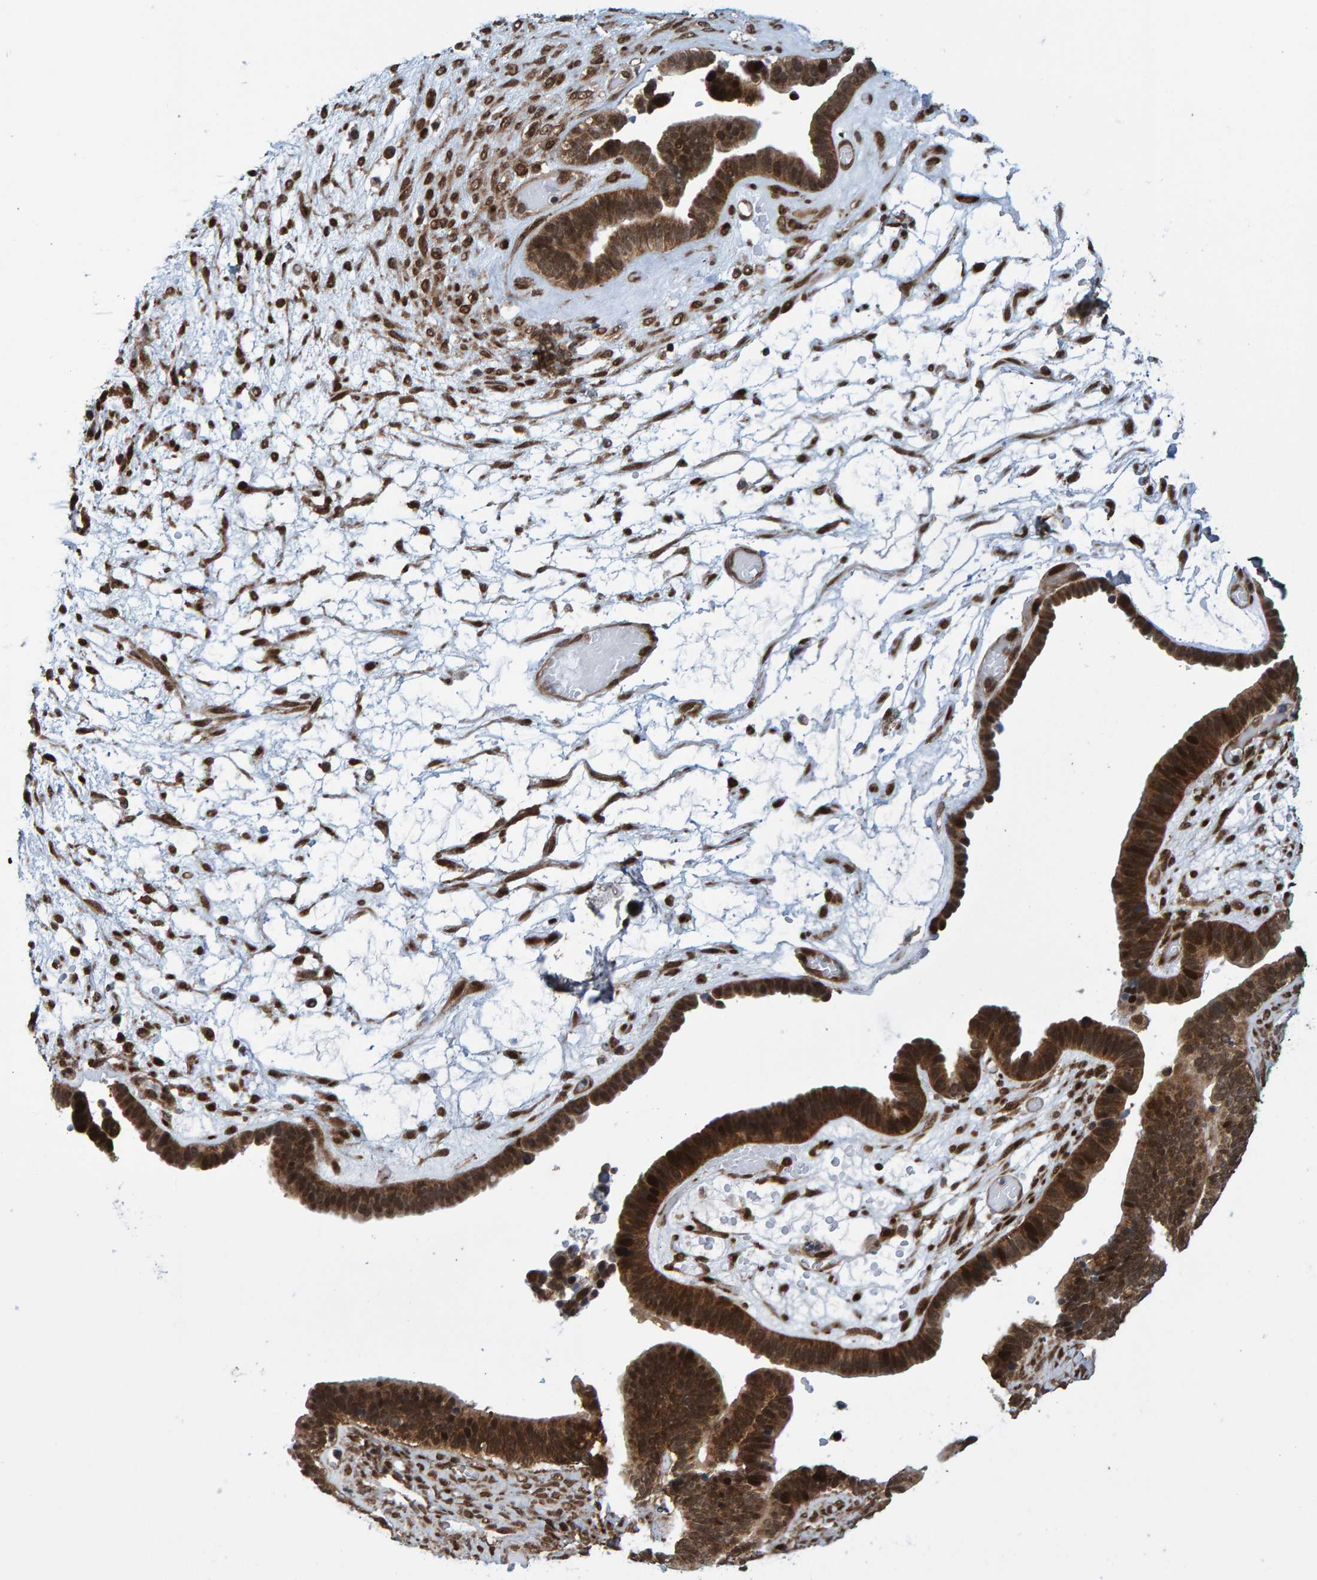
{"staining": {"intensity": "strong", "quantity": ">75%", "location": "cytoplasmic/membranous,nuclear"}, "tissue": "ovarian cancer", "cell_type": "Tumor cells", "image_type": "cancer", "snomed": [{"axis": "morphology", "description": "Cystadenocarcinoma, serous, NOS"}, {"axis": "topography", "description": "Ovary"}], "caption": "This is an image of immunohistochemistry (IHC) staining of ovarian cancer (serous cystadenocarcinoma), which shows strong positivity in the cytoplasmic/membranous and nuclear of tumor cells.", "gene": "ZNF366", "patient": {"sex": "female", "age": 56}}